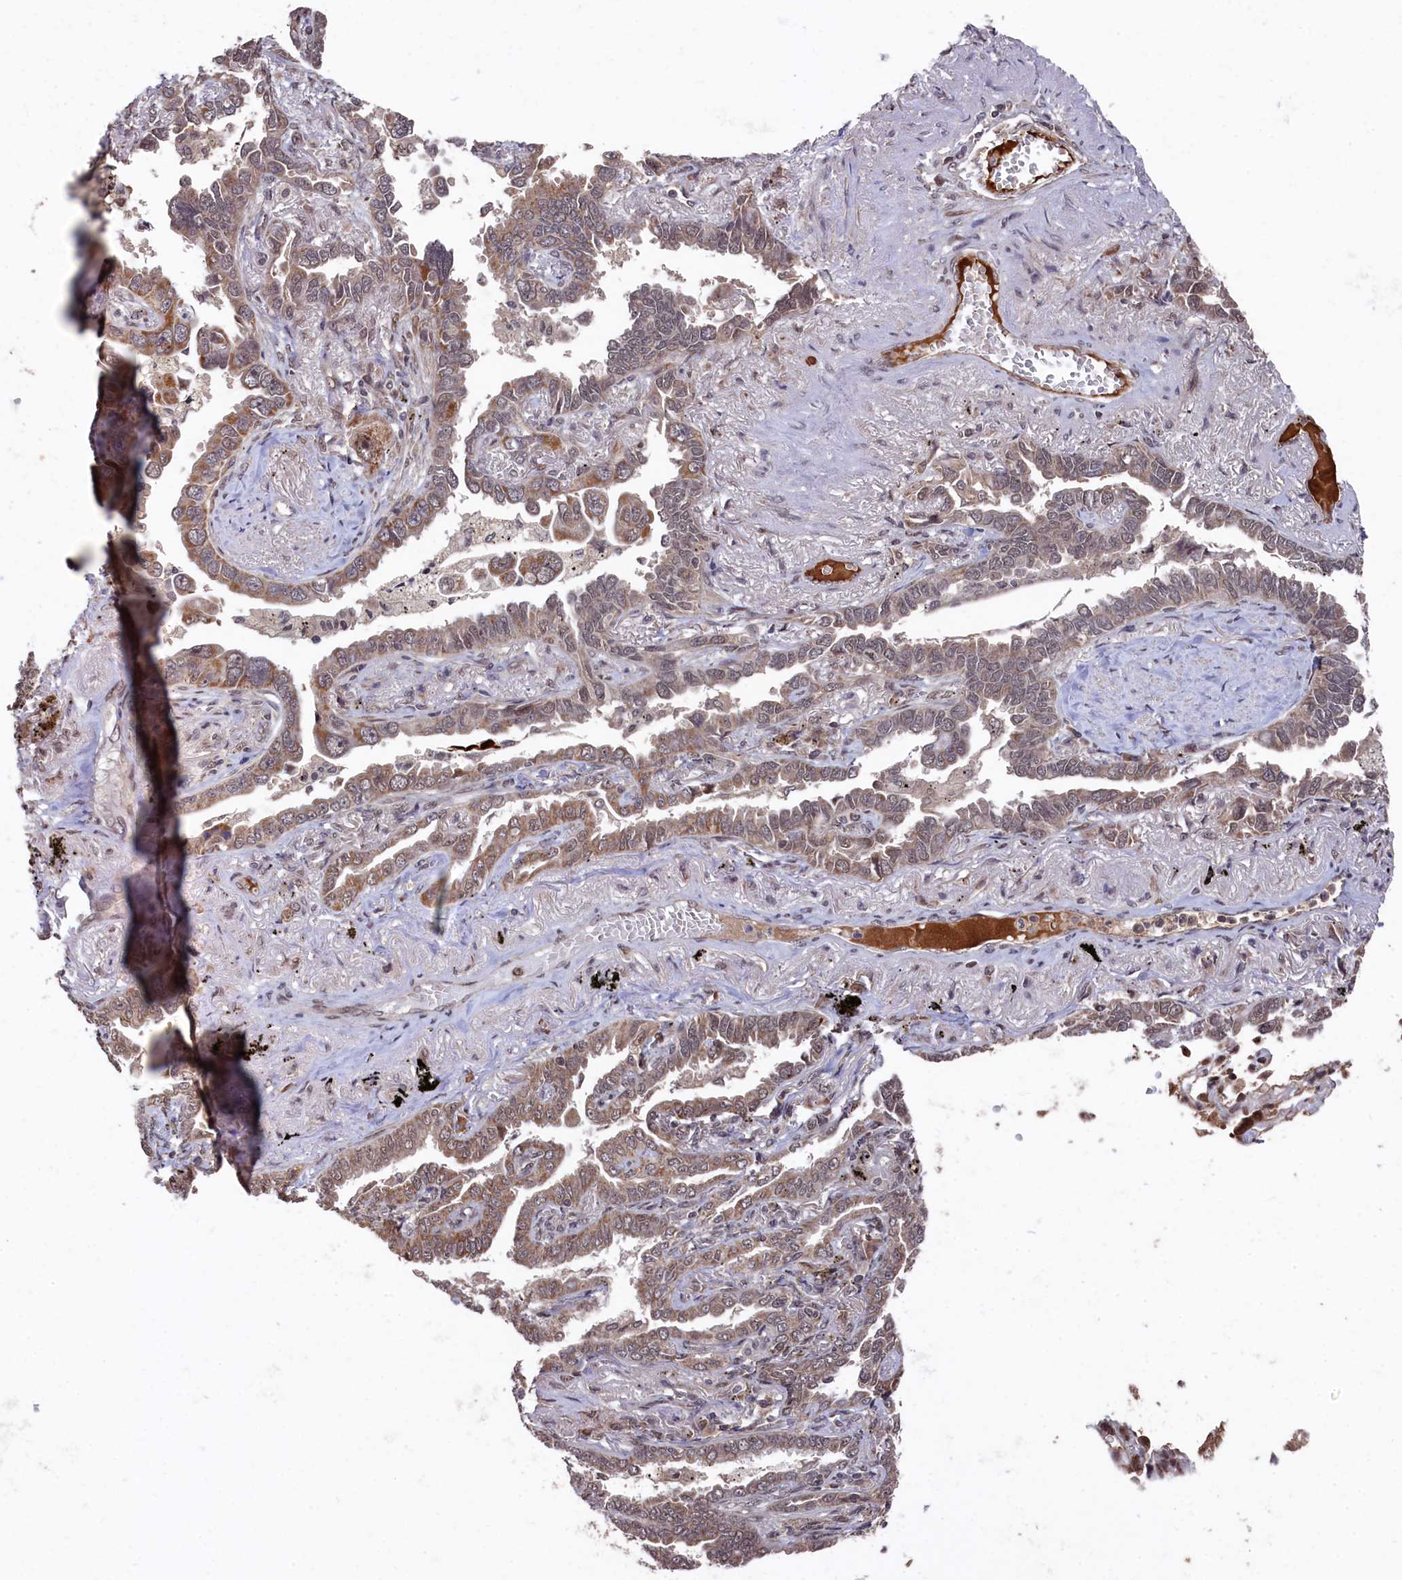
{"staining": {"intensity": "moderate", "quantity": ">75%", "location": "cytoplasmic/membranous"}, "tissue": "lung cancer", "cell_type": "Tumor cells", "image_type": "cancer", "snomed": [{"axis": "morphology", "description": "Adenocarcinoma, NOS"}, {"axis": "topography", "description": "Lung"}], "caption": "Human lung cancer (adenocarcinoma) stained with a brown dye shows moderate cytoplasmic/membranous positive staining in approximately >75% of tumor cells.", "gene": "CLPX", "patient": {"sex": "male", "age": 67}}